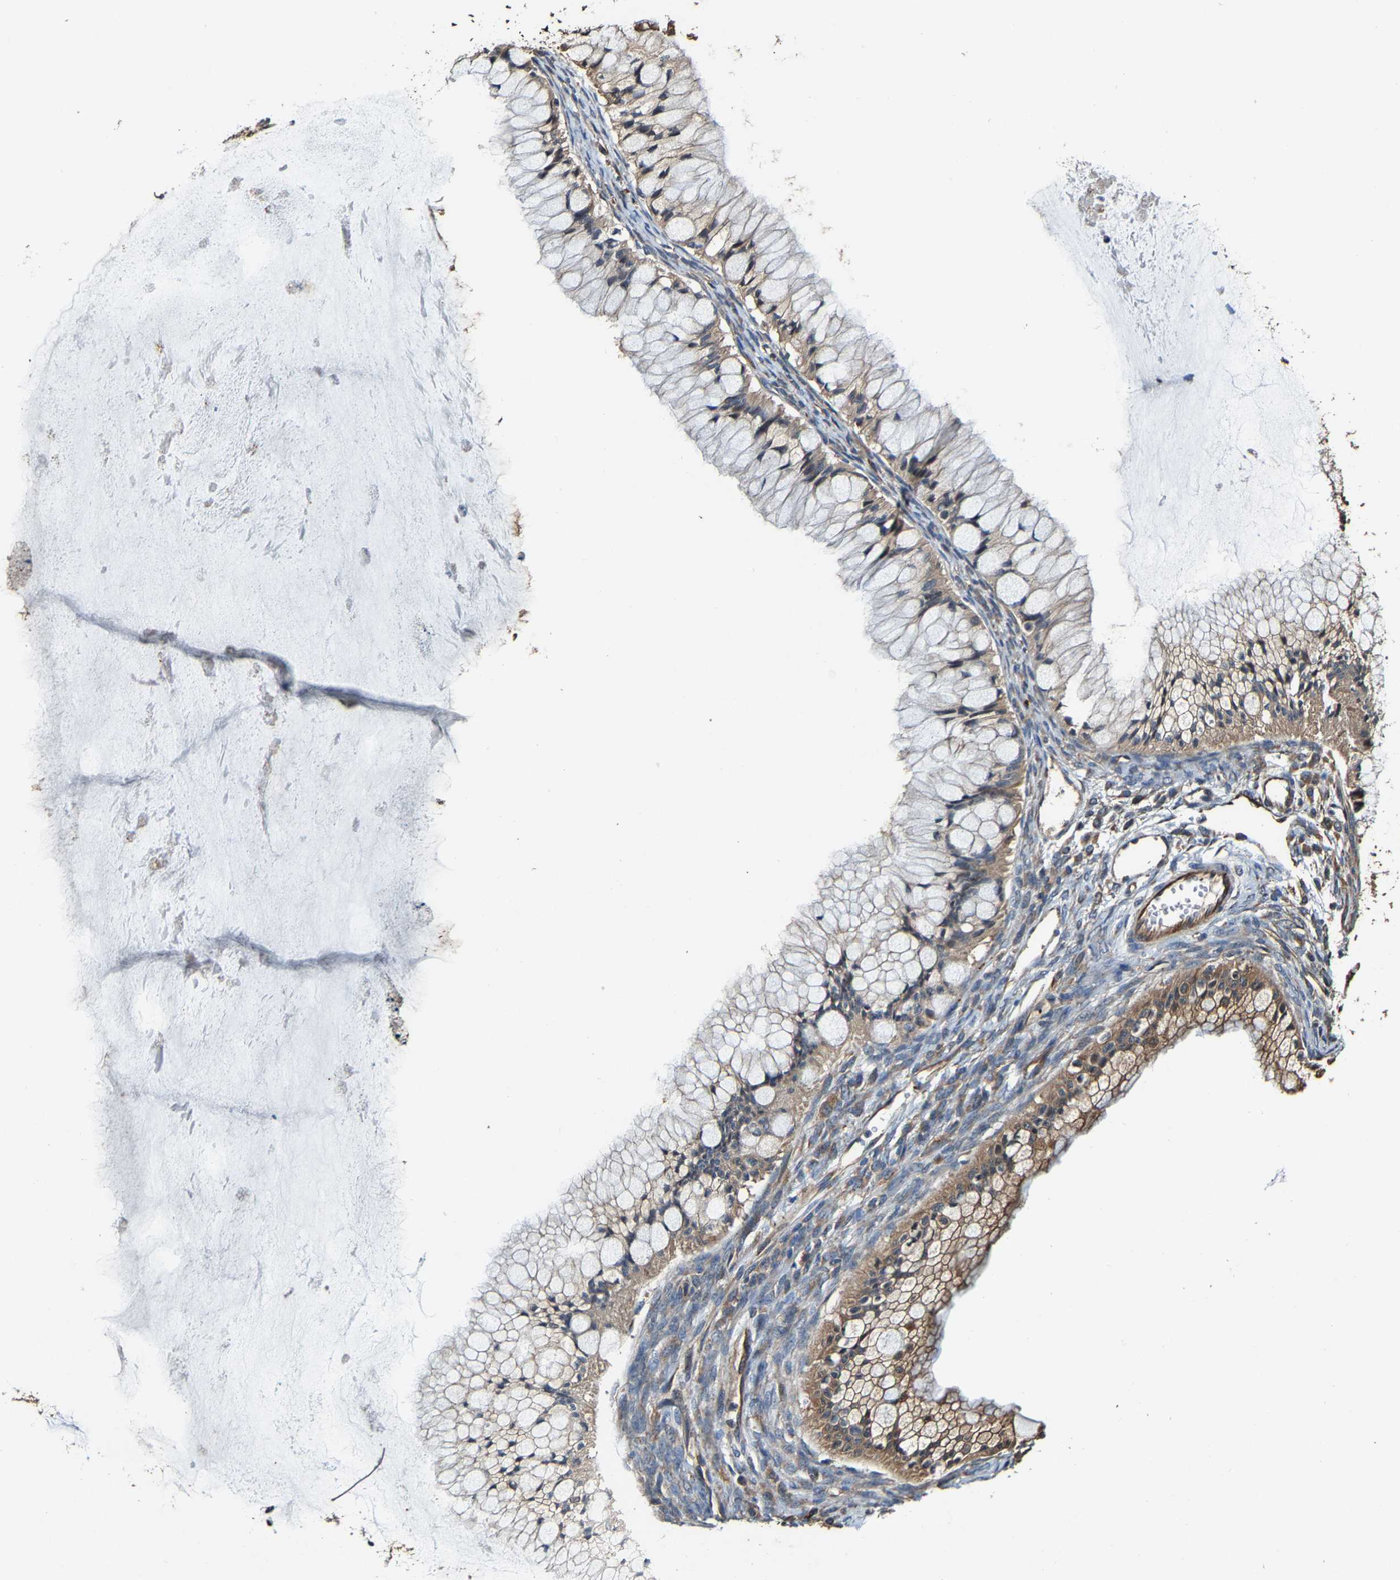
{"staining": {"intensity": "moderate", "quantity": "25%-75%", "location": "cytoplasmic/membranous"}, "tissue": "ovarian cancer", "cell_type": "Tumor cells", "image_type": "cancer", "snomed": [{"axis": "morphology", "description": "Cystadenocarcinoma, mucinous, NOS"}, {"axis": "topography", "description": "Ovary"}], "caption": "This histopathology image demonstrates IHC staining of human ovarian mucinous cystadenocarcinoma, with medium moderate cytoplasmic/membranous expression in approximately 25%-75% of tumor cells.", "gene": "GFRA3", "patient": {"sex": "female", "age": 57}}